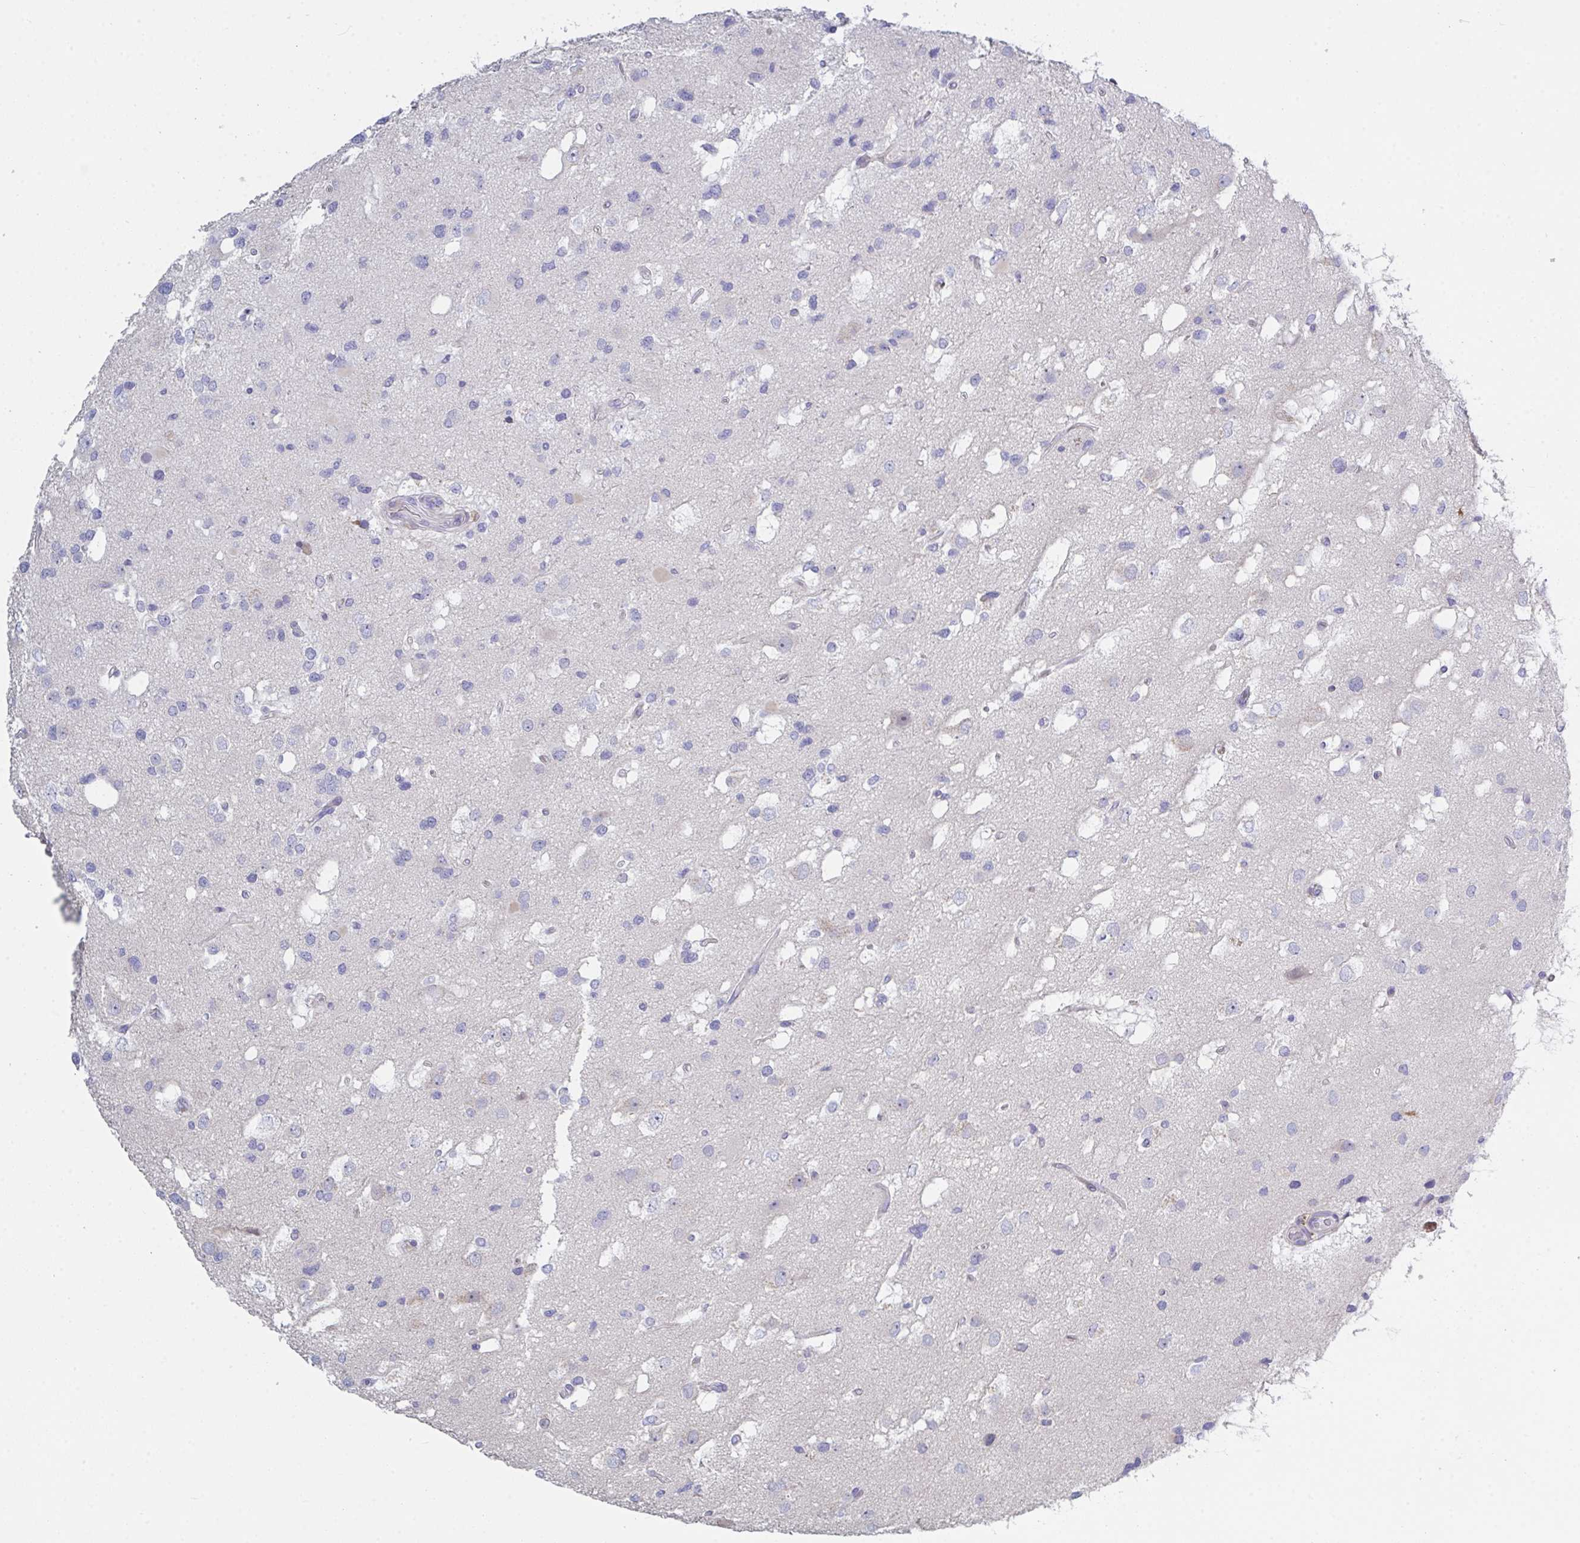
{"staining": {"intensity": "negative", "quantity": "none", "location": "none"}, "tissue": "glioma", "cell_type": "Tumor cells", "image_type": "cancer", "snomed": [{"axis": "morphology", "description": "Glioma, malignant, High grade"}, {"axis": "topography", "description": "Brain"}], "caption": "High magnification brightfield microscopy of malignant glioma (high-grade) stained with DAB (brown) and counterstained with hematoxylin (blue): tumor cells show no significant expression. Nuclei are stained in blue.", "gene": "FBXO47", "patient": {"sex": "male", "age": 53}}